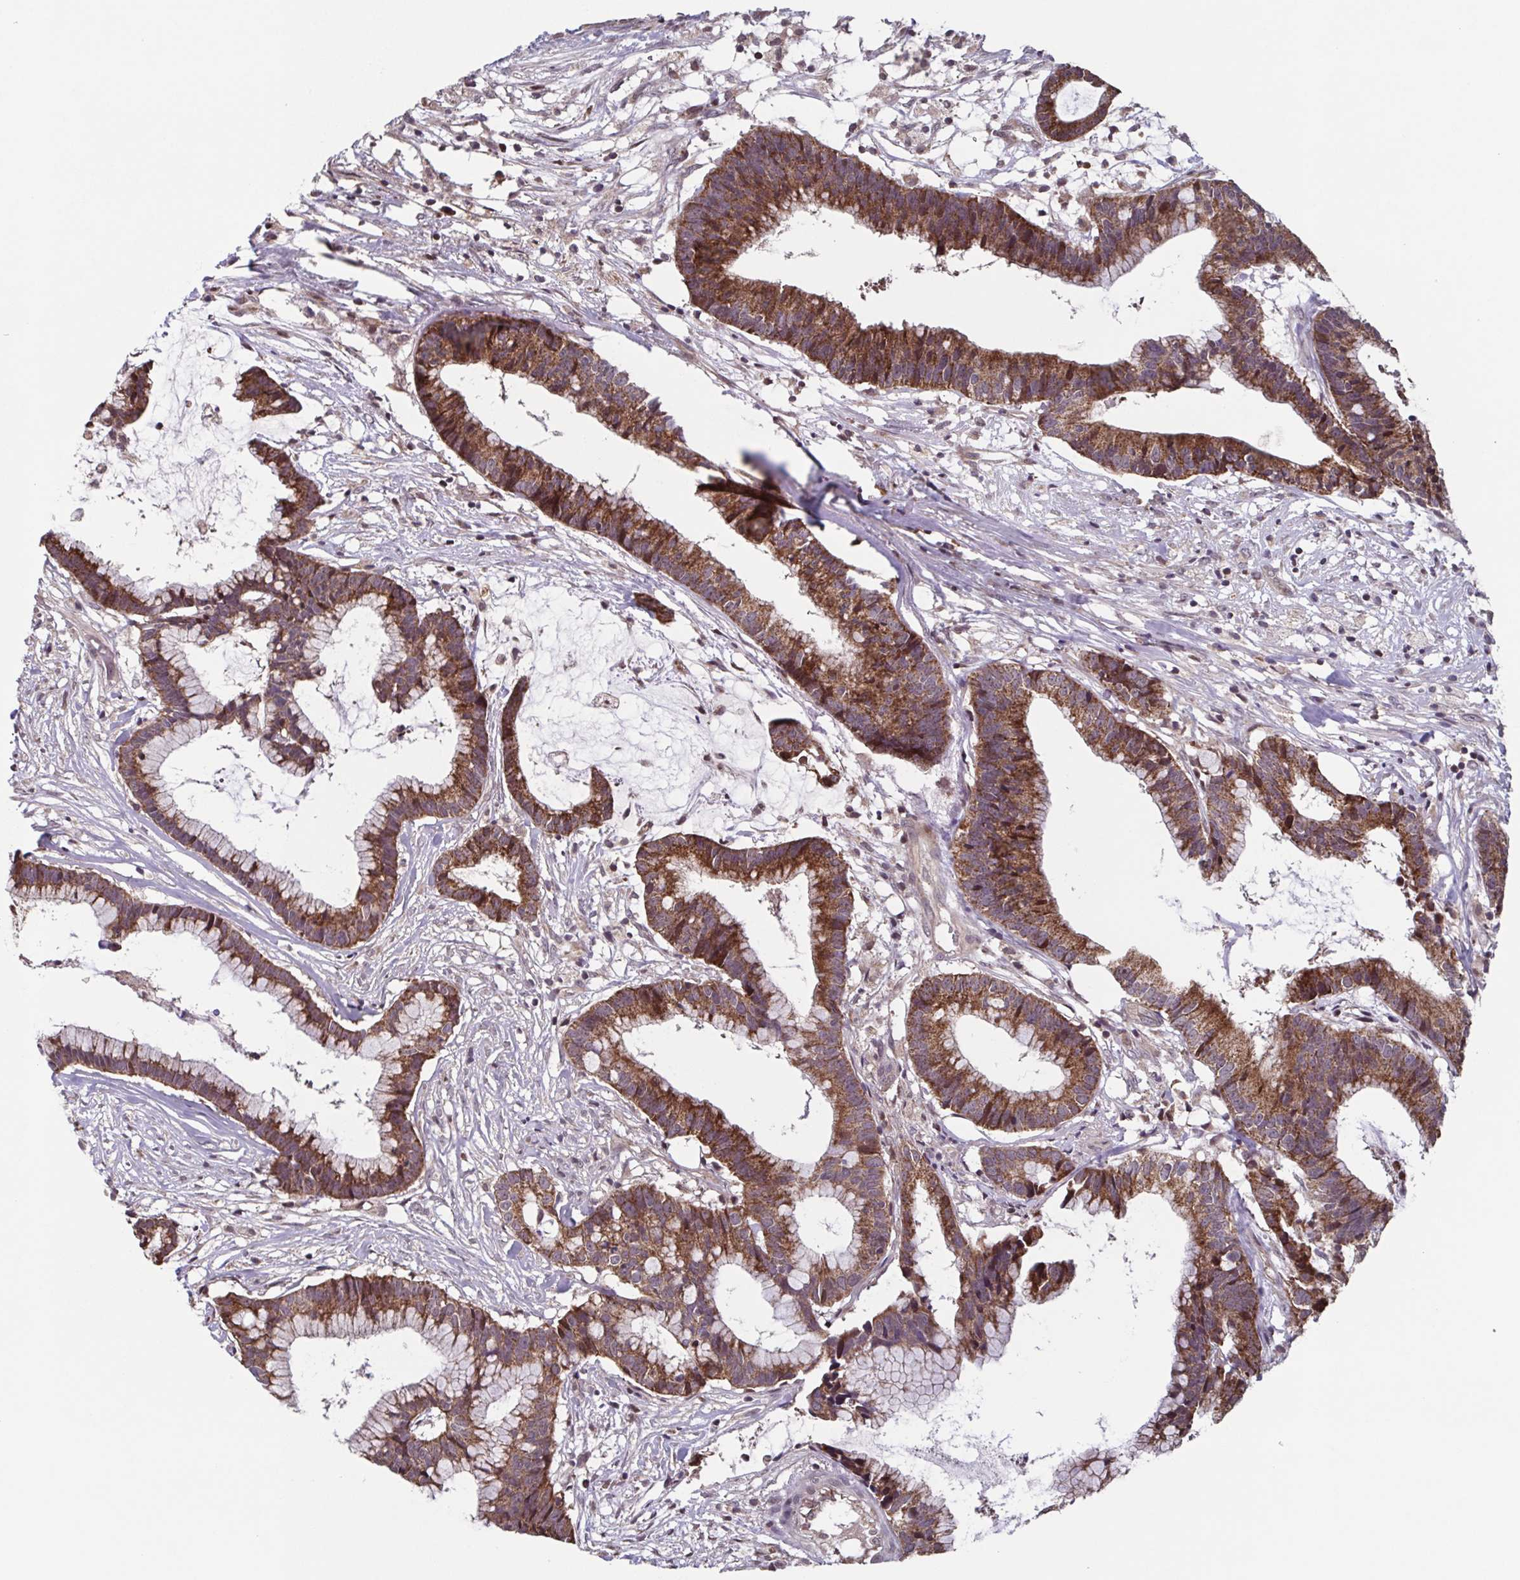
{"staining": {"intensity": "strong", "quantity": ">75%", "location": "cytoplasmic/membranous"}, "tissue": "colorectal cancer", "cell_type": "Tumor cells", "image_type": "cancer", "snomed": [{"axis": "morphology", "description": "Adenocarcinoma, NOS"}, {"axis": "topography", "description": "Colon"}], "caption": "Strong cytoplasmic/membranous staining for a protein is appreciated in approximately >75% of tumor cells of colorectal adenocarcinoma using immunohistochemistry.", "gene": "TTC19", "patient": {"sex": "female", "age": 78}}